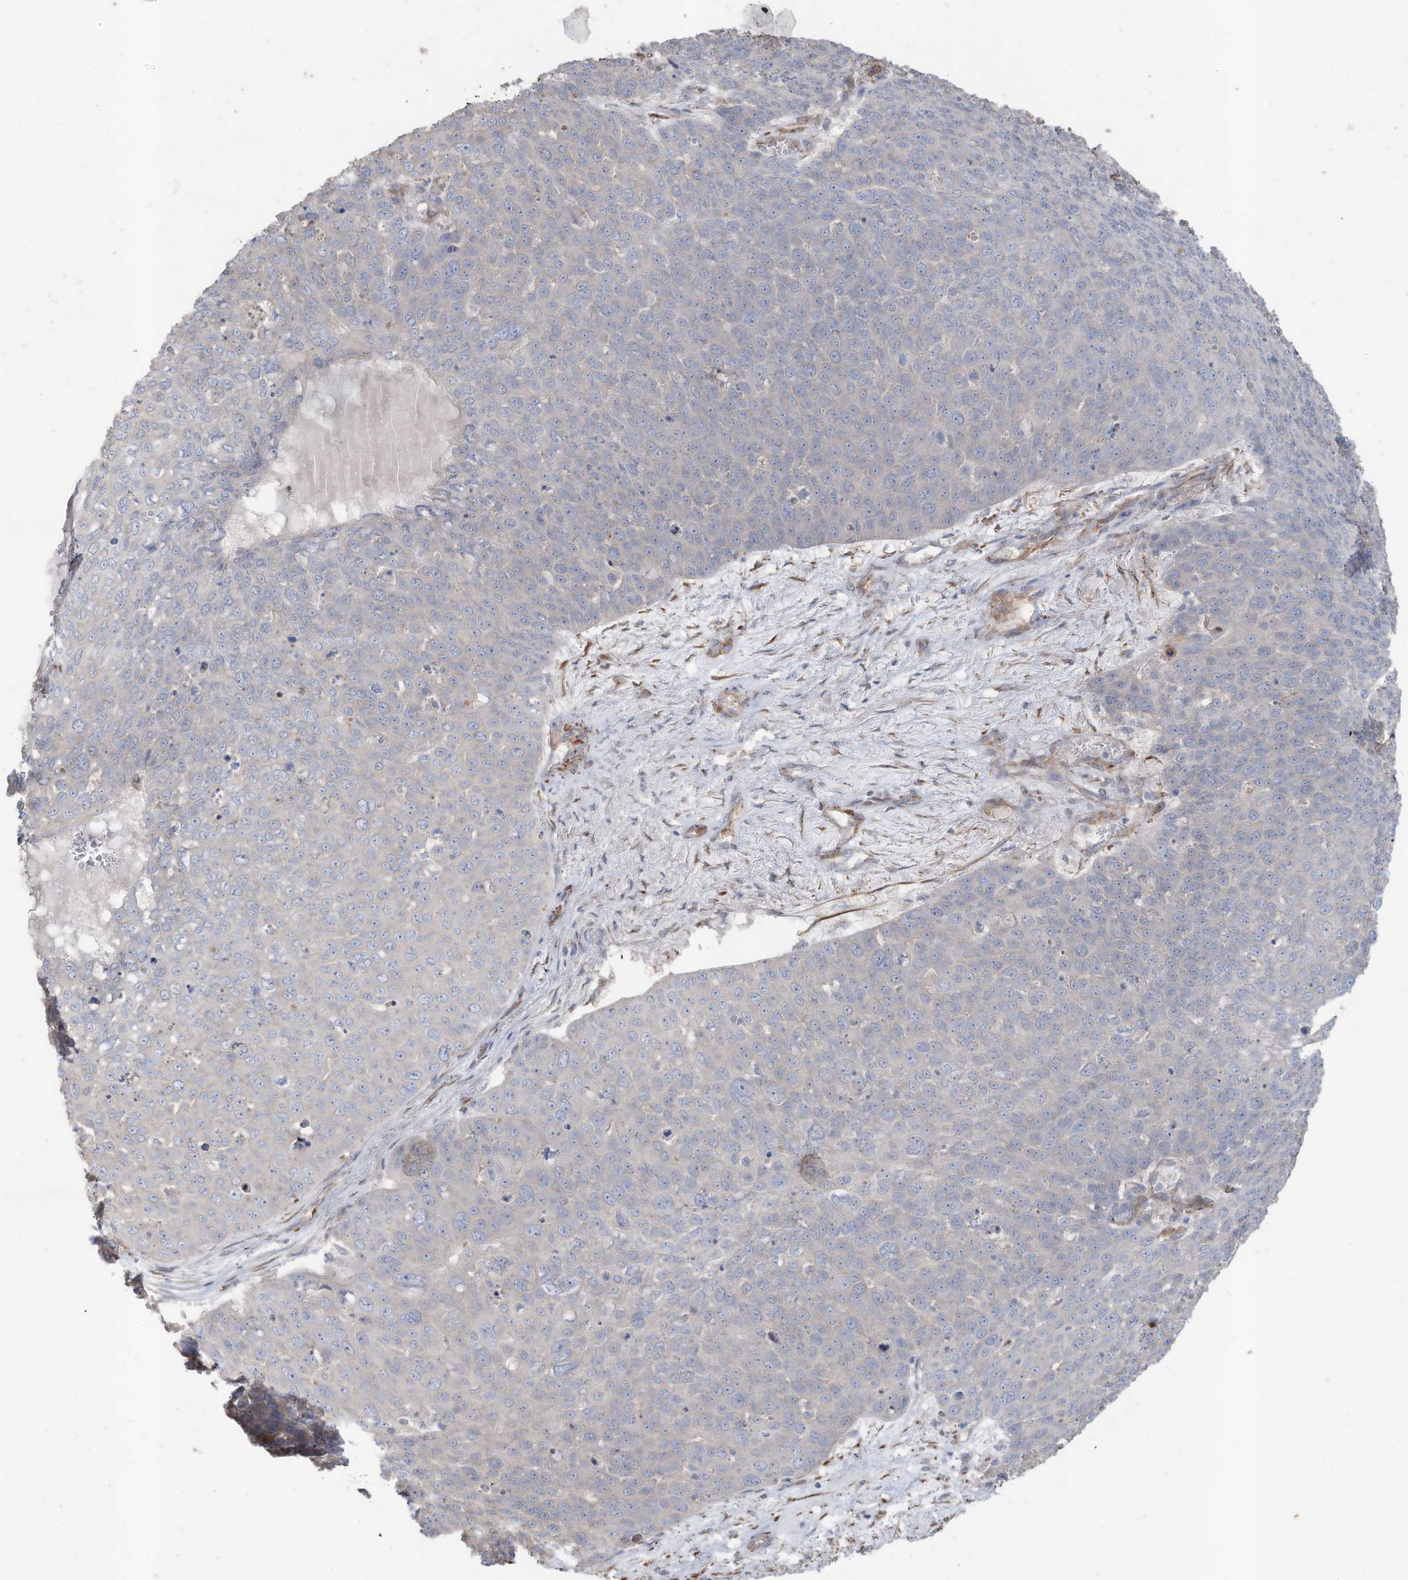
{"staining": {"intensity": "negative", "quantity": "none", "location": "none"}, "tissue": "skin cancer", "cell_type": "Tumor cells", "image_type": "cancer", "snomed": [{"axis": "morphology", "description": "Squamous cell carcinoma, NOS"}, {"axis": "topography", "description": "Skin"}], "caption": "Immunohistochemistry photomicrograph of skin cancer (squamous cell carcinoma) stained for a protein (brown), which exhibits no expression in tumor cells.", "gene": "SLC17A7", "patient": {"sex": "male", "age": 71}}